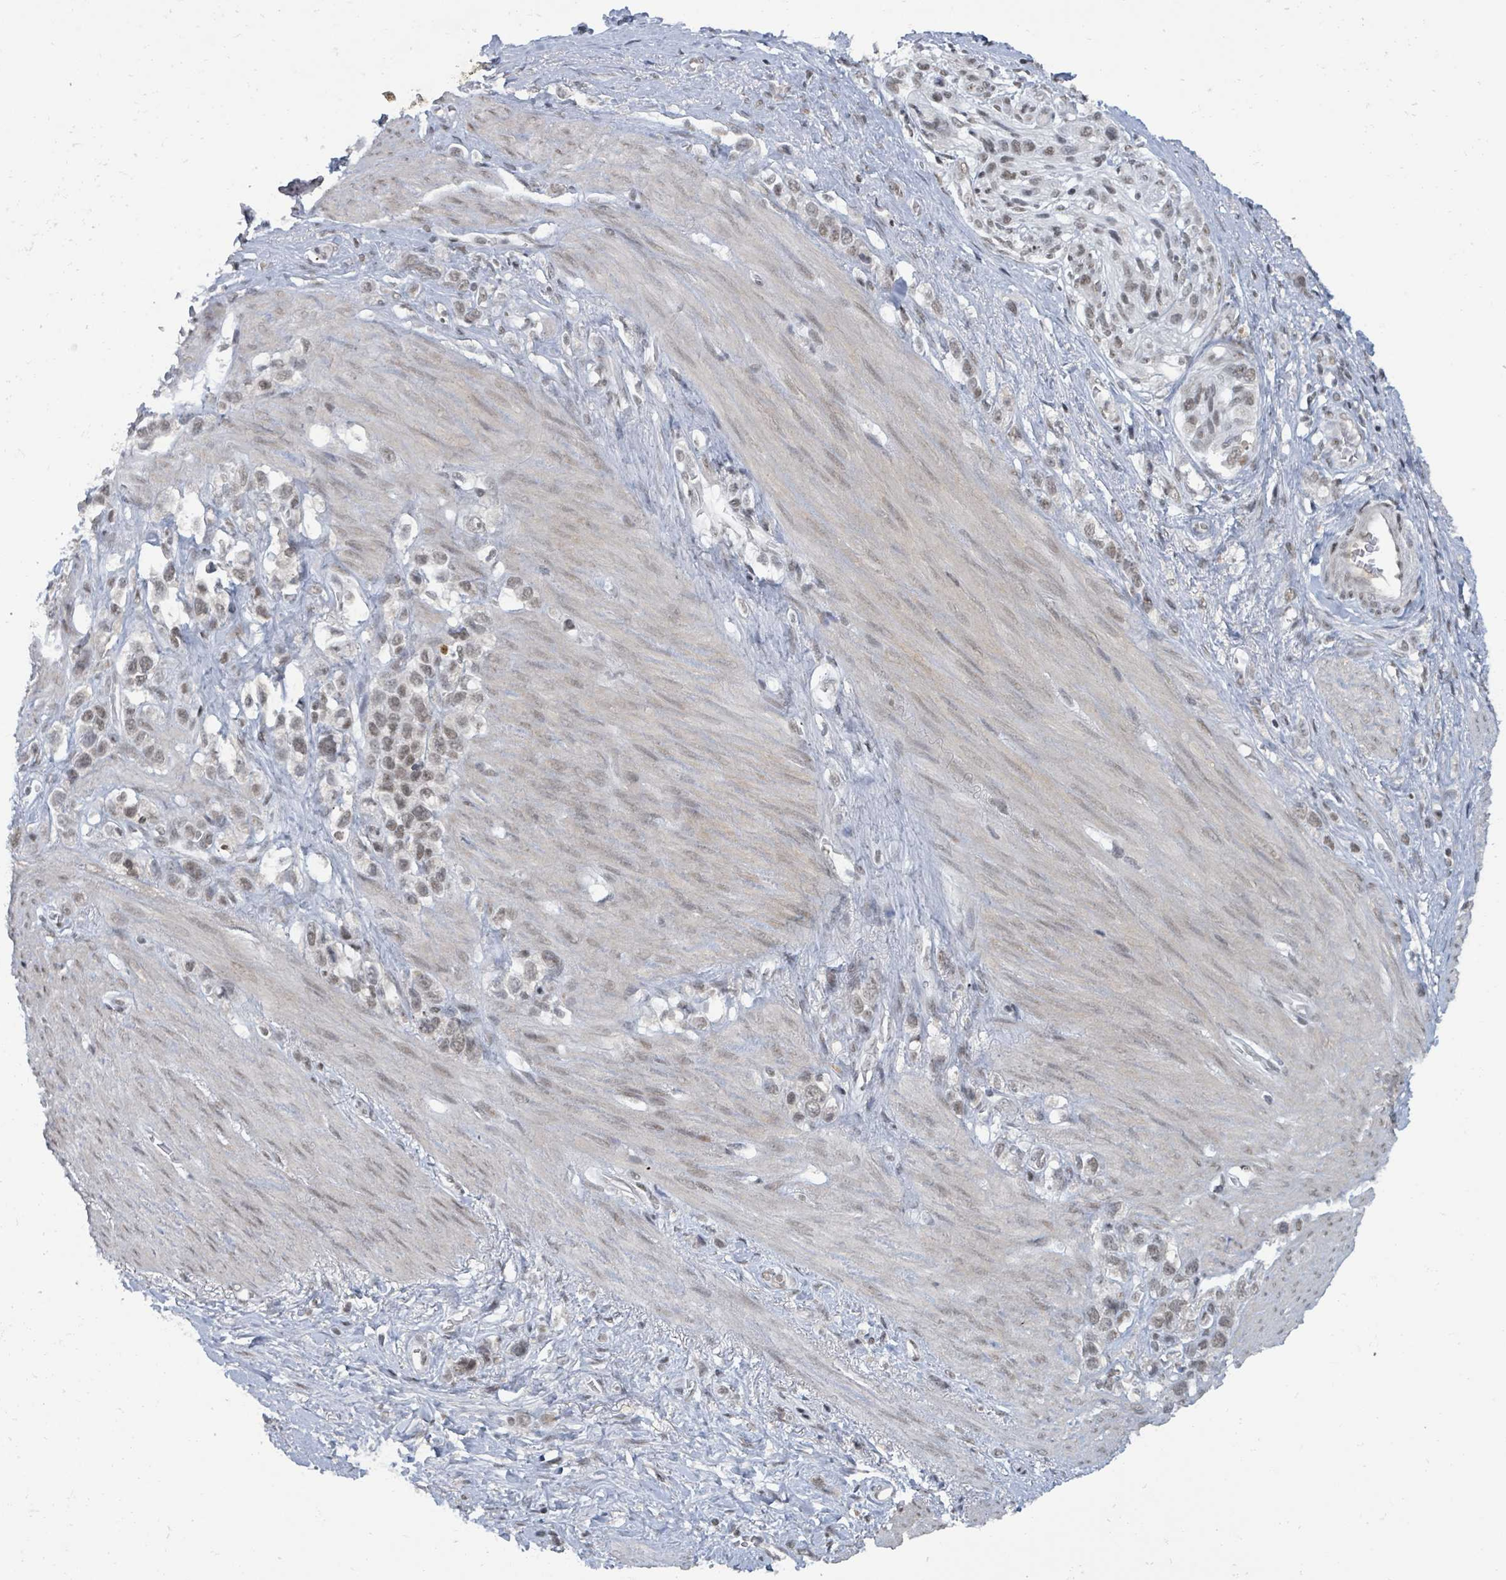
{"staining": {"intensity": "weak", "quantity": ">75%", "location": "nuclear"}, "tissue": "stomach cancer", "cell_type": "Tumor cells", "image_type": "cancer", "snomed": [{"axis": "morphology", "description": "Adenocarcinoma, NOS"}, {"axis": "topography", "description": "Stomach"}], "caption": "Stomach adenocarcinoma was stained to show a protein in brown. There is low levels of weak nuclear staining in approximately >75% of tumor cells.", "gene": "BANP", "patient": {"sex": "female", "age": 65}}